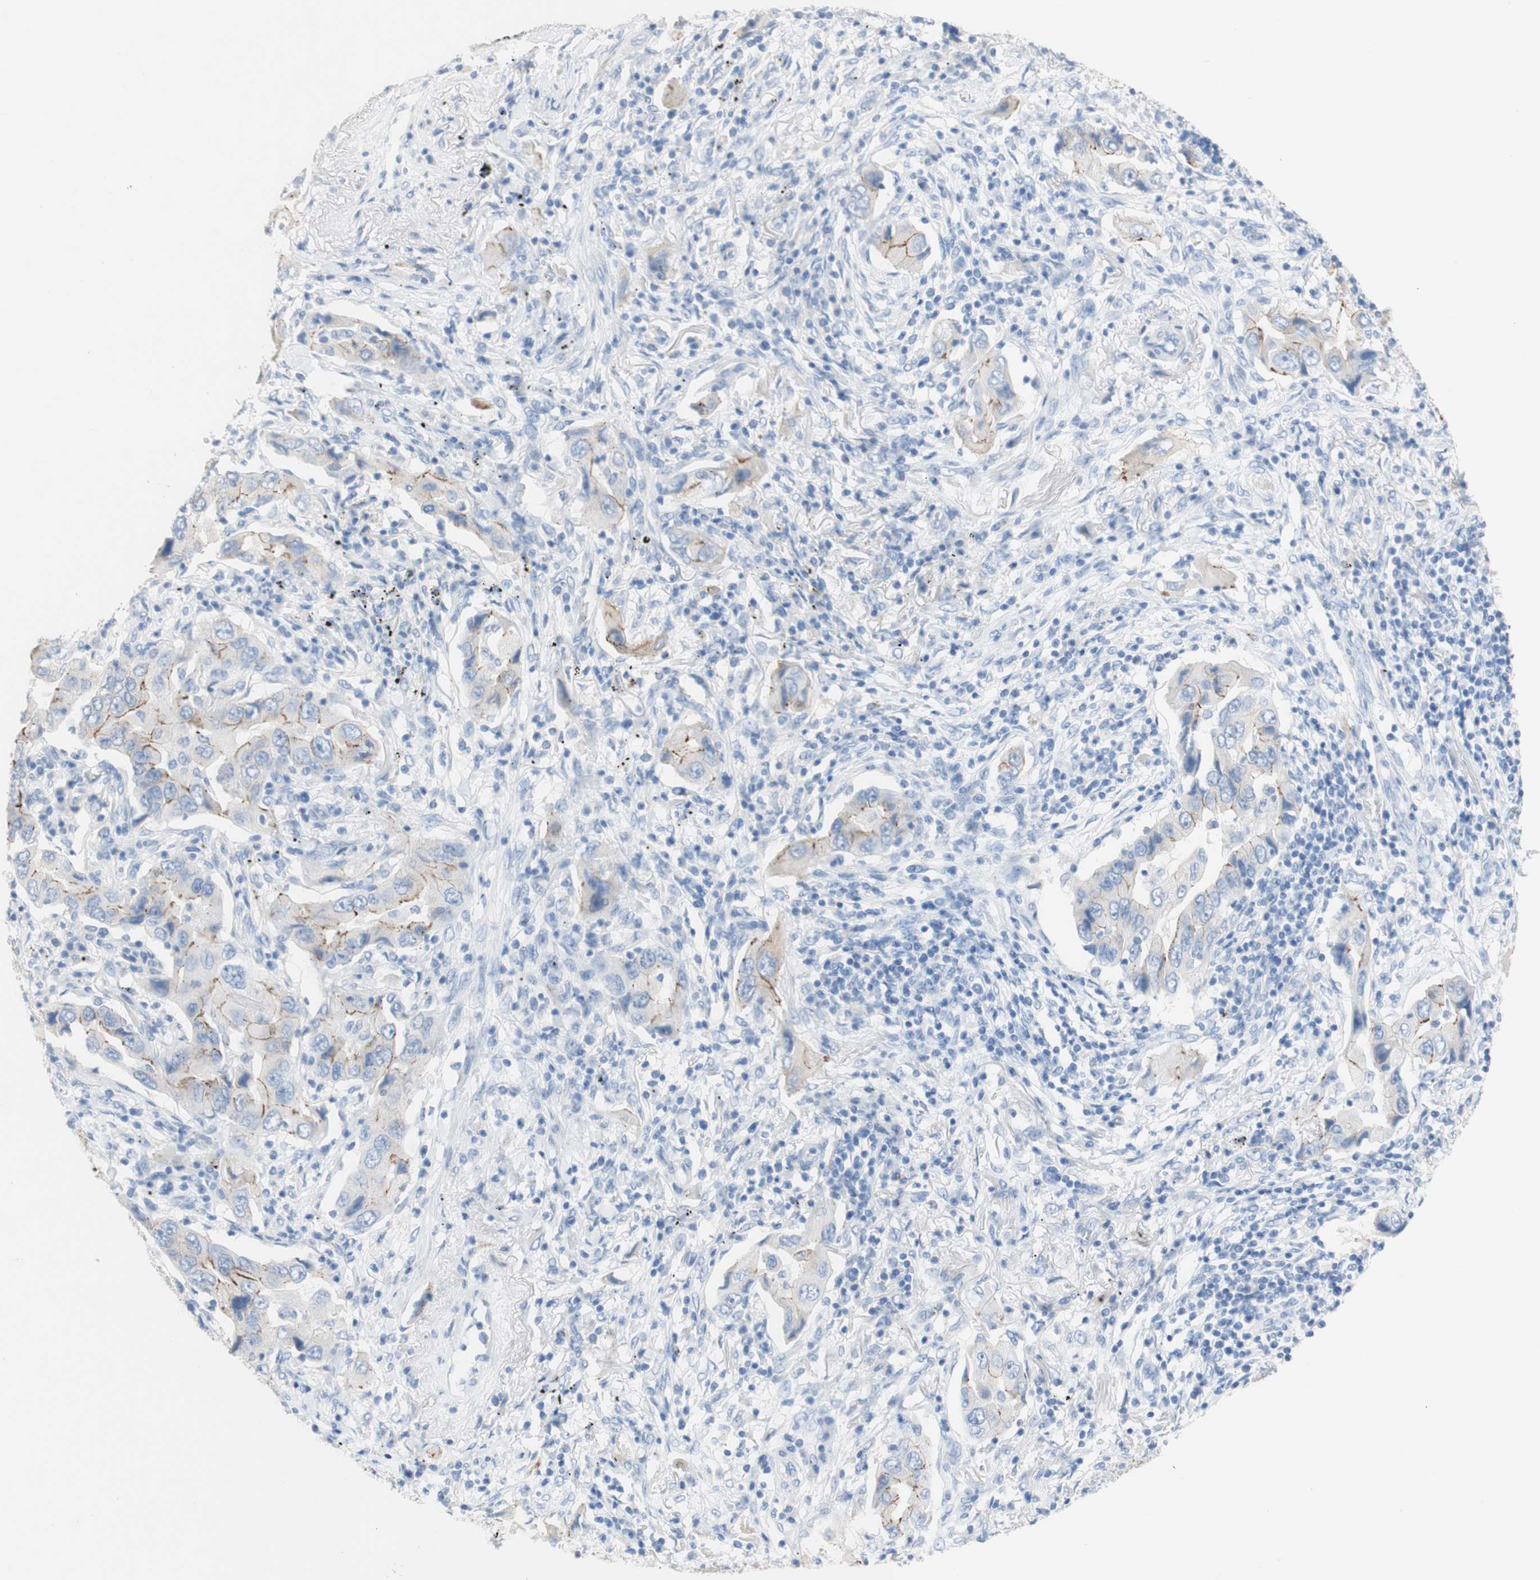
{"staining": {"intensity": "moderate", "quantity": "<25%", "location": "cytoplasmic/membranous"}, "tissue": "lung cancer", "cell_type": "Tumor cells", "image_type": "cancer", "snomed": [{"axis": "morphology", "description": "Adenocarcinoma, NOS"}, {"axis": "topography", "description": "Lung"}], "caption": "Immunohistochemistry of human lung cancer displays low levels of moderate cytoplasmic/membranous positivity in approximately <25% of tumor cells.", "gene": "DSC2", "patient": {"sex": "female", "age": 65}}